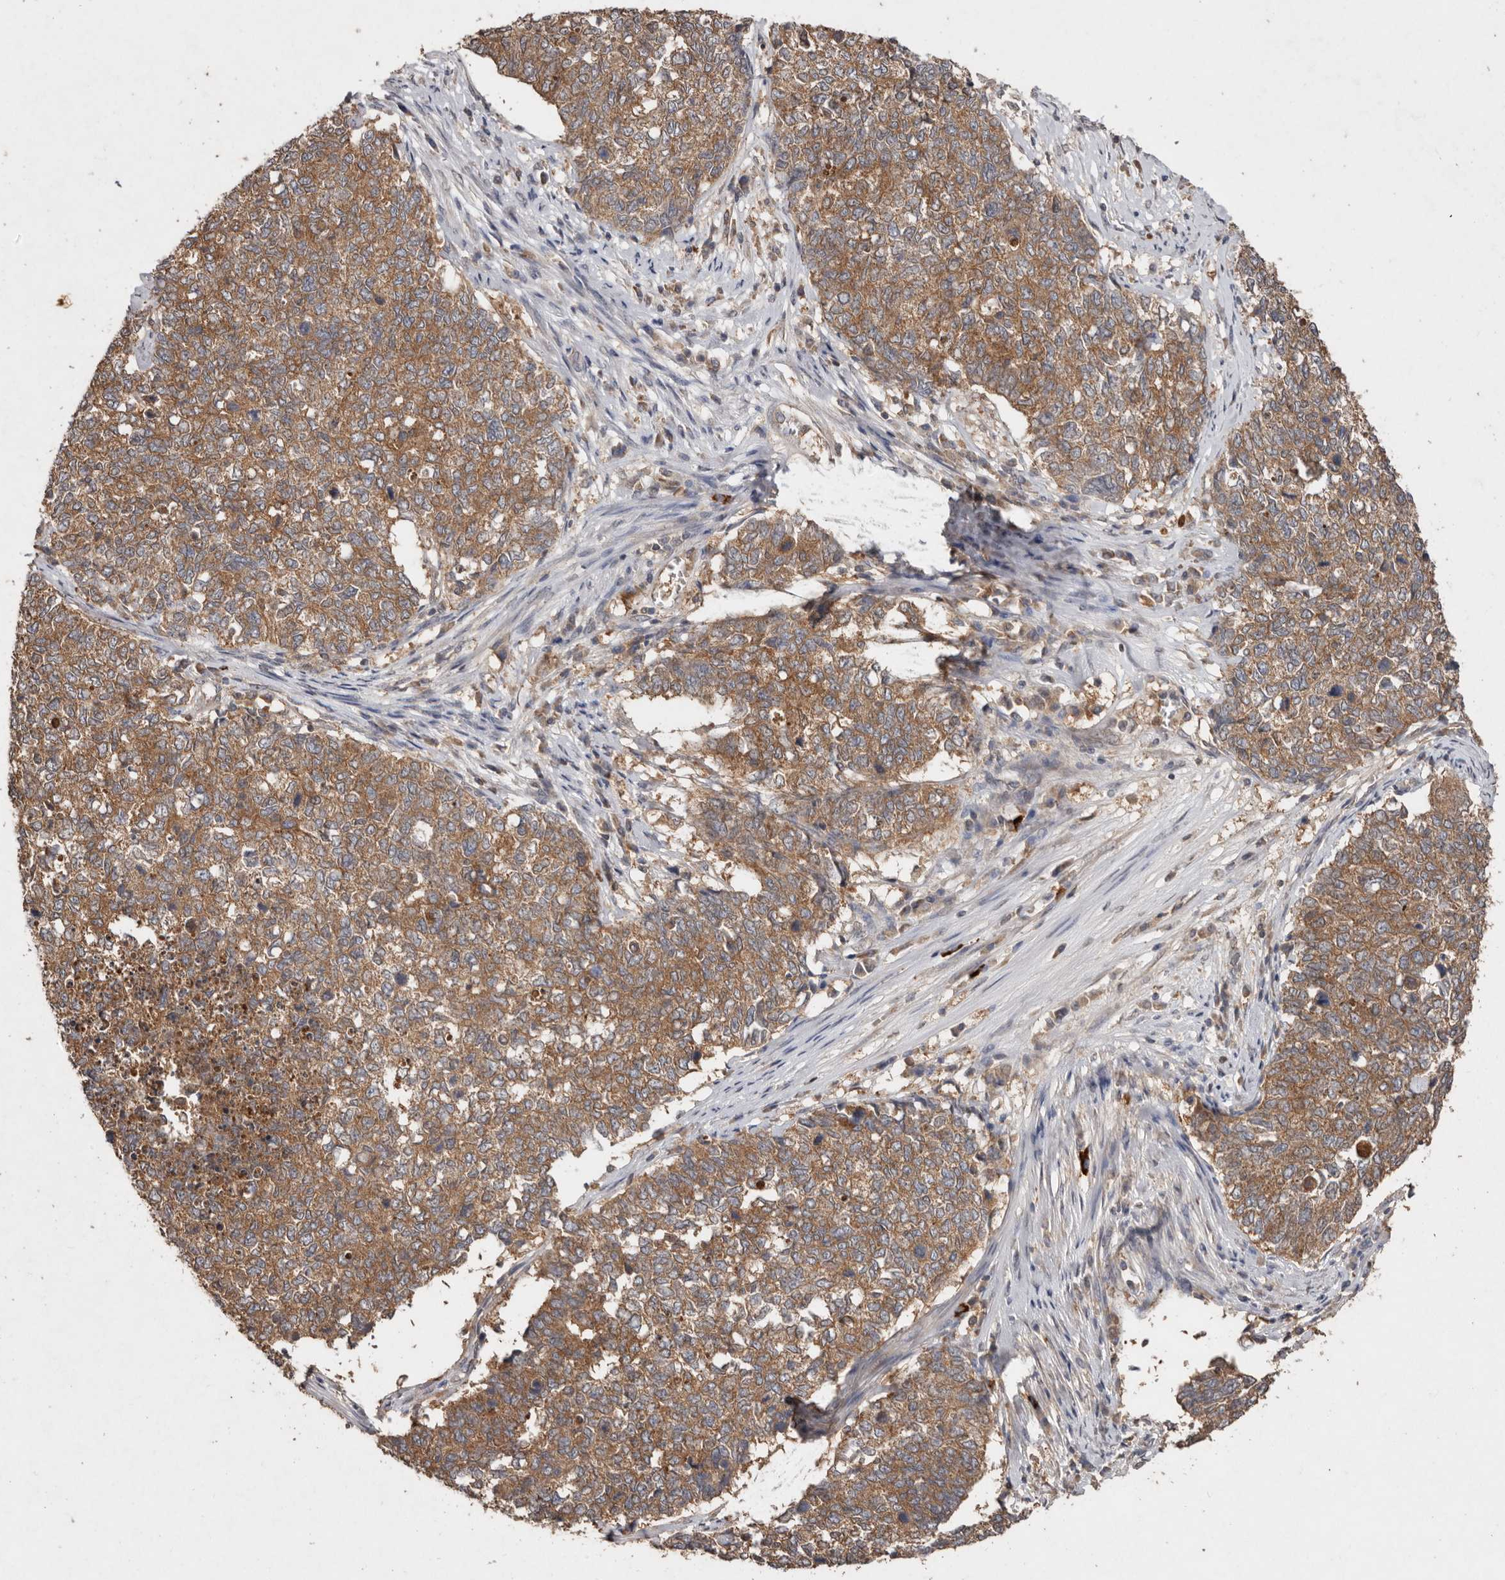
{"staining": {"intensity": "moderate", "quantity": ">75%", "location": "cytoplasmic/membranous"}, "tissue": "cervical cancer", "cell_type": "Tumor cells", "image_type": "cancer", "snomed": [{"axis": "morphology", "description": "Squamous cell carcinoma, NOS"}, {"axis": "topography", "description": "Cervix"}], "caption": "Immunohistochemistry (IHC) histopathology image of neoplastic tissue: cervical cancer stained using immunohistochemistry (IHC) shows medium levels of moderate protein expression localized specifically in the cytoplasmic/membranous of tumor cells, appearing as a cytoplasmic/membranous brown color.", "gene": "EDEM1", "patient": {"sex": "female", "age": 63}}